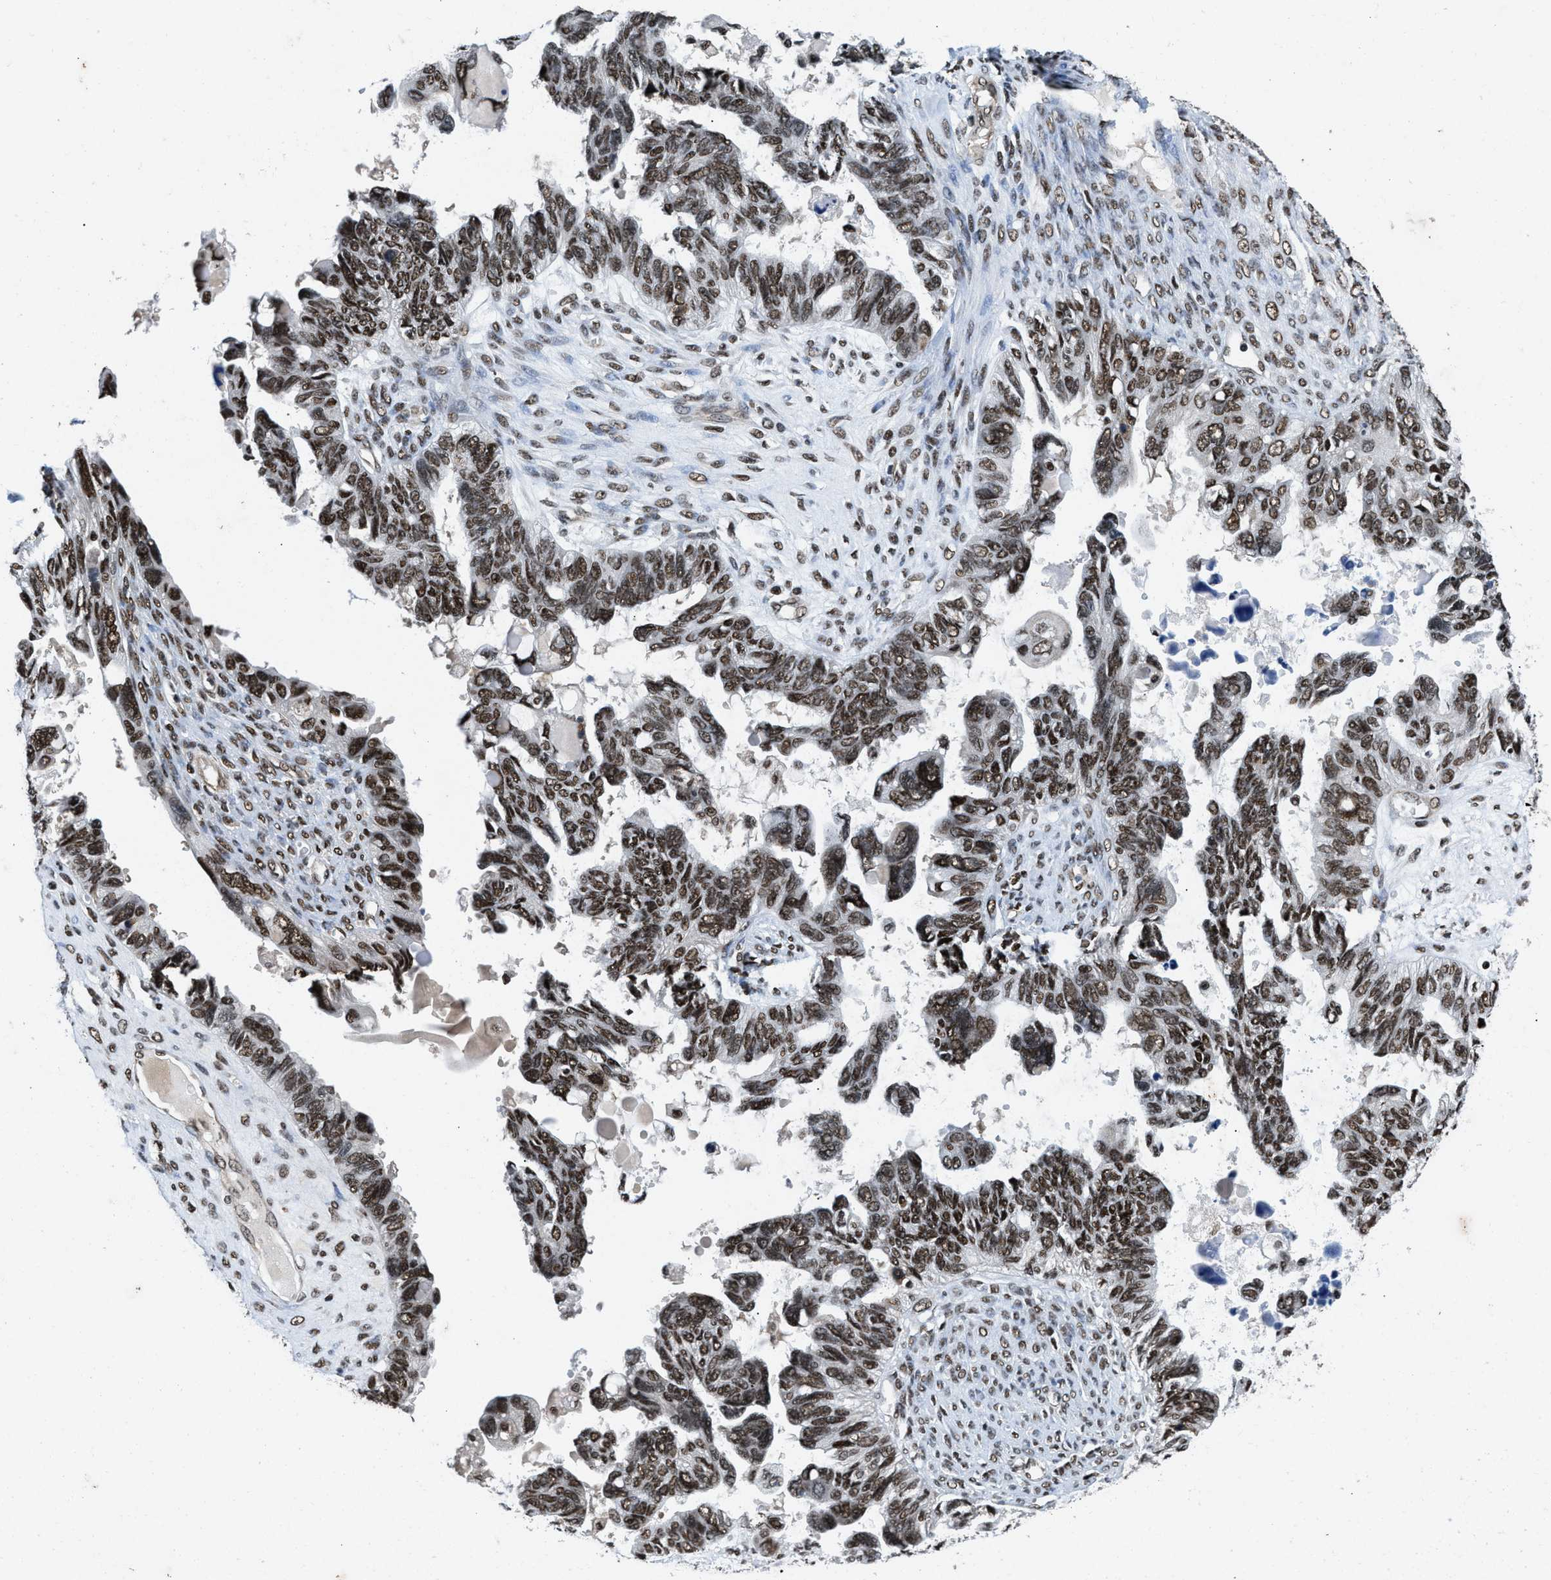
{"staining": {"intensity": "strong", "quantity": ">75%", "location": "nuclear"}, "tissue": "ovarian cancer", "cell_type": "Tumor cells", "image_type": "cancer", "snomed": [{"axis": "morphology", "description": "Cystadenocarcinoma, serous, NOS"}, {"axis": "topography", "description": "Ovary"}], "caption": "Serous cystadenocarcinoma (ovarian) tissue shows strong nuclear expression in about >75% of tumor cells, visualized by immunohistochemistry.", "gene": "SAFB", "patient": {"sex": "female", "age": 79}}